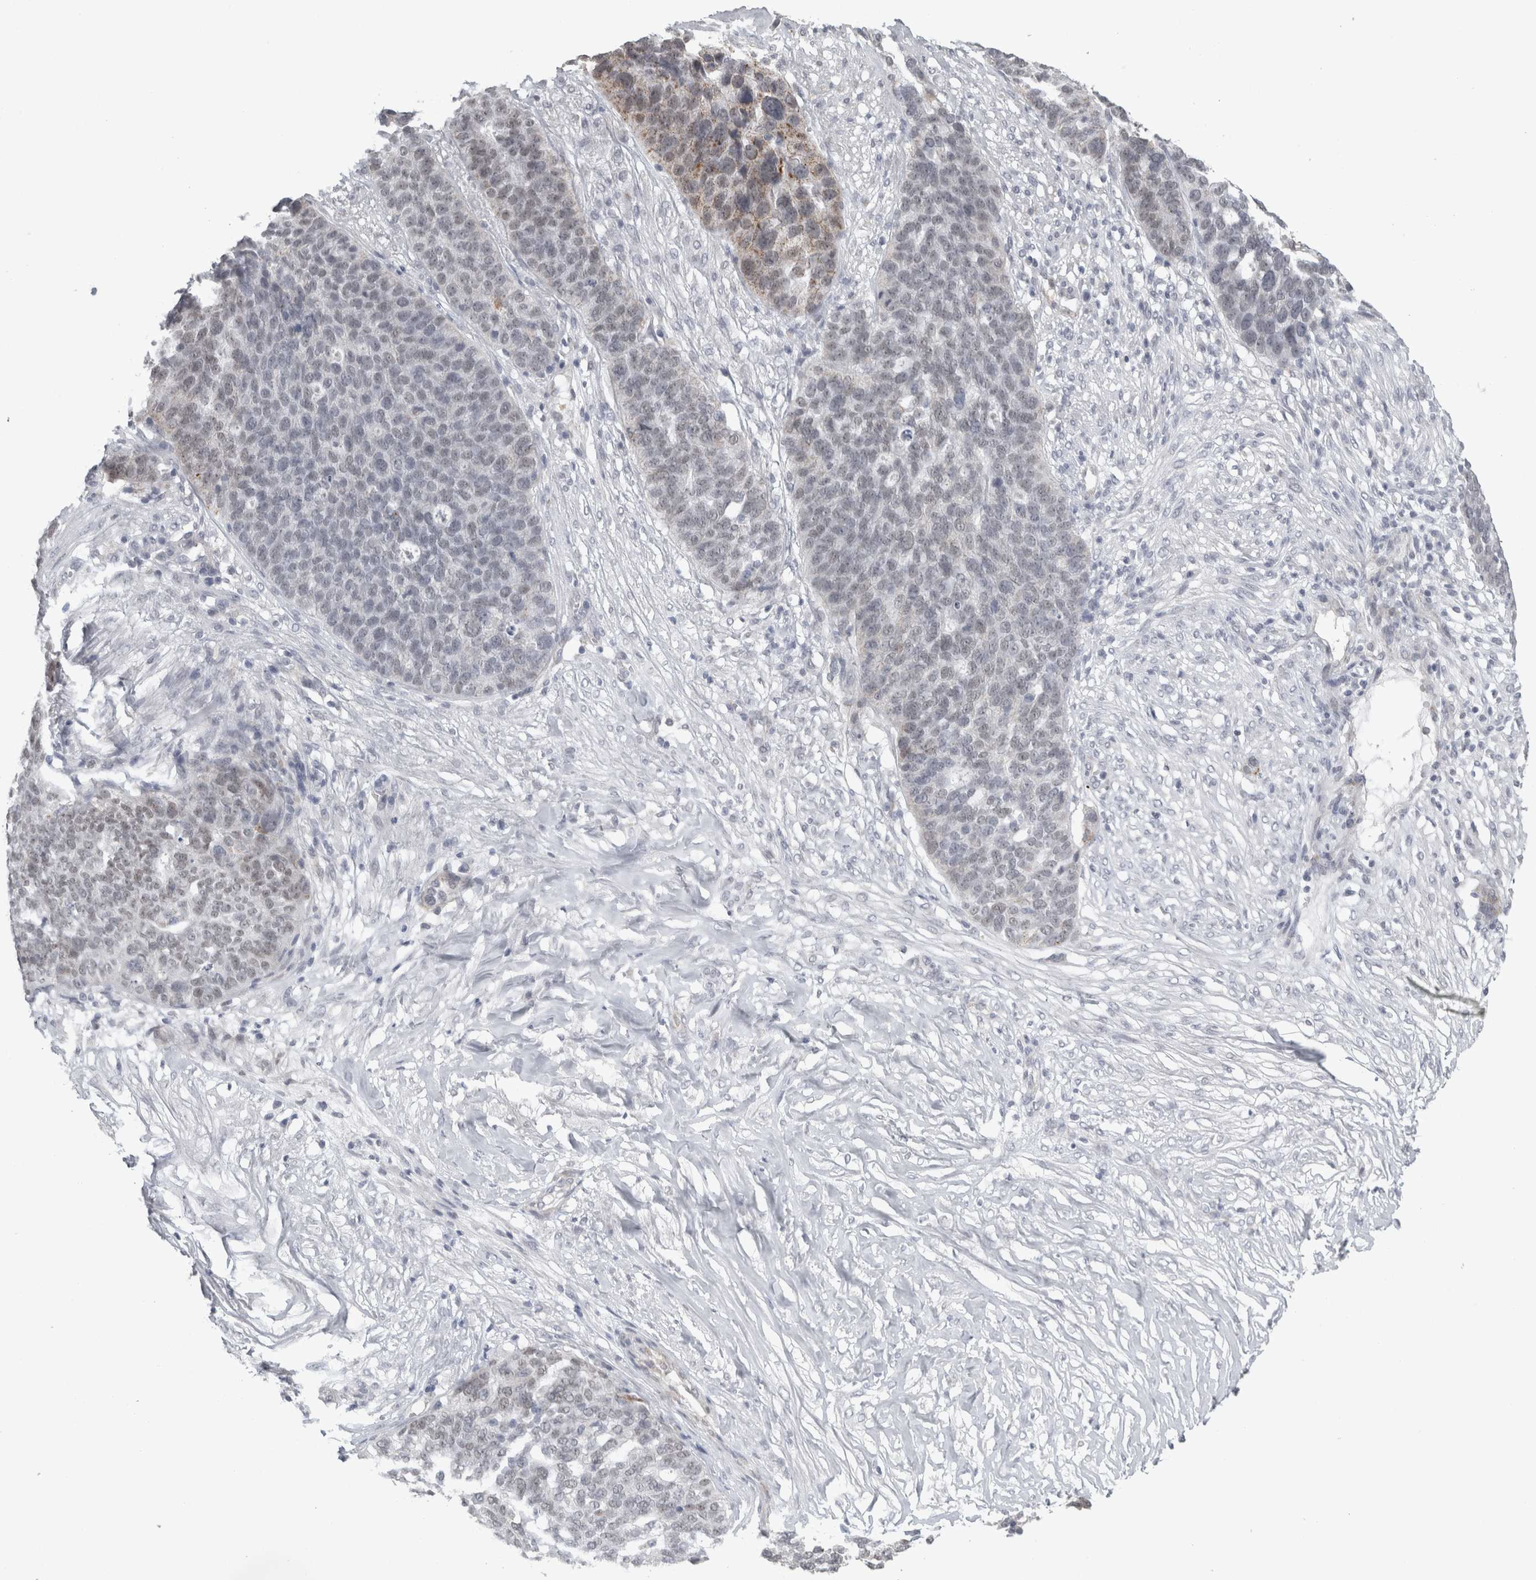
{"staining": {"intensity": "weak", "quantity": "<25%", "location": "cytoplasmic/membranous"}, "tissue": "ovarian cancer", "cell_type": "Tumor cells", "image_type": "cancer", "snomed": [{"axis": "morphology", "description": "Cystadenocarcinoma, serous, NOS"}, {"axis": "topography", "description": "Ovary"}], "caption": "High magnification brightfield microscopy of ovarian cancer stained with DAB (brown) and counterstained with hematoxylin (blue): tumor cells show no significant staining.", "gene": "PLIN1", "patient": {"sex": "female", "age": 59}}